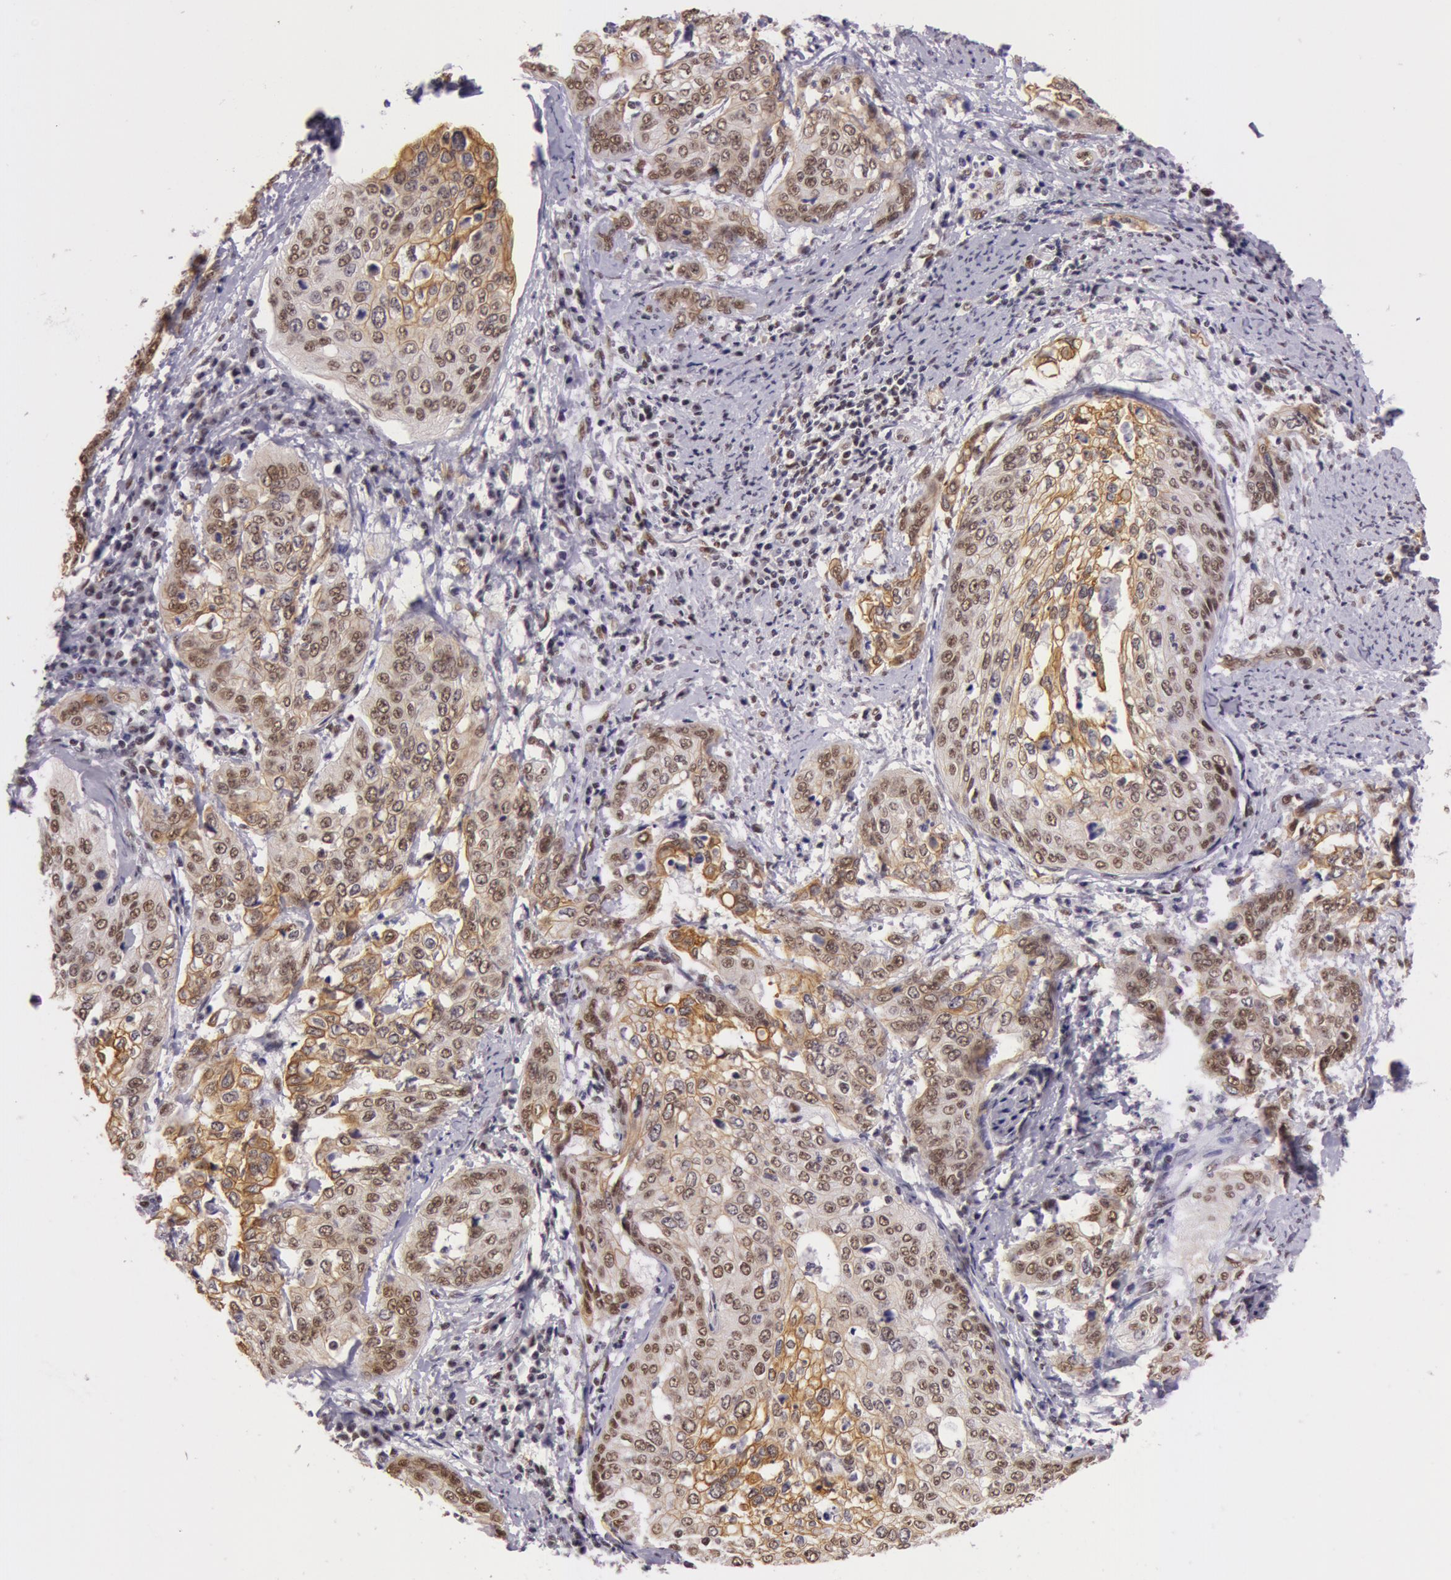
{"staining": {"intensity": "moderate", "quantity": "25%-75%", "location": "cytoplasmic/membranous"}, "tissue": "cervical cancer", "cell_type": "Tumor cells", "image_type": "cancer", "snomed": [{"axis": "morphology", "description": "Squamous cell carcinoma, NOS"}, {"axis": "topography", "description": "Cervix"}], "caption": "A histopathology image of human squamous cell carcinoma (cervical) stained for a protein shows moderate cytoplasmic/membranous brown staining in tumor cells.", "gene": "NBN", "patient": {"sex": "female", "age": 41}}